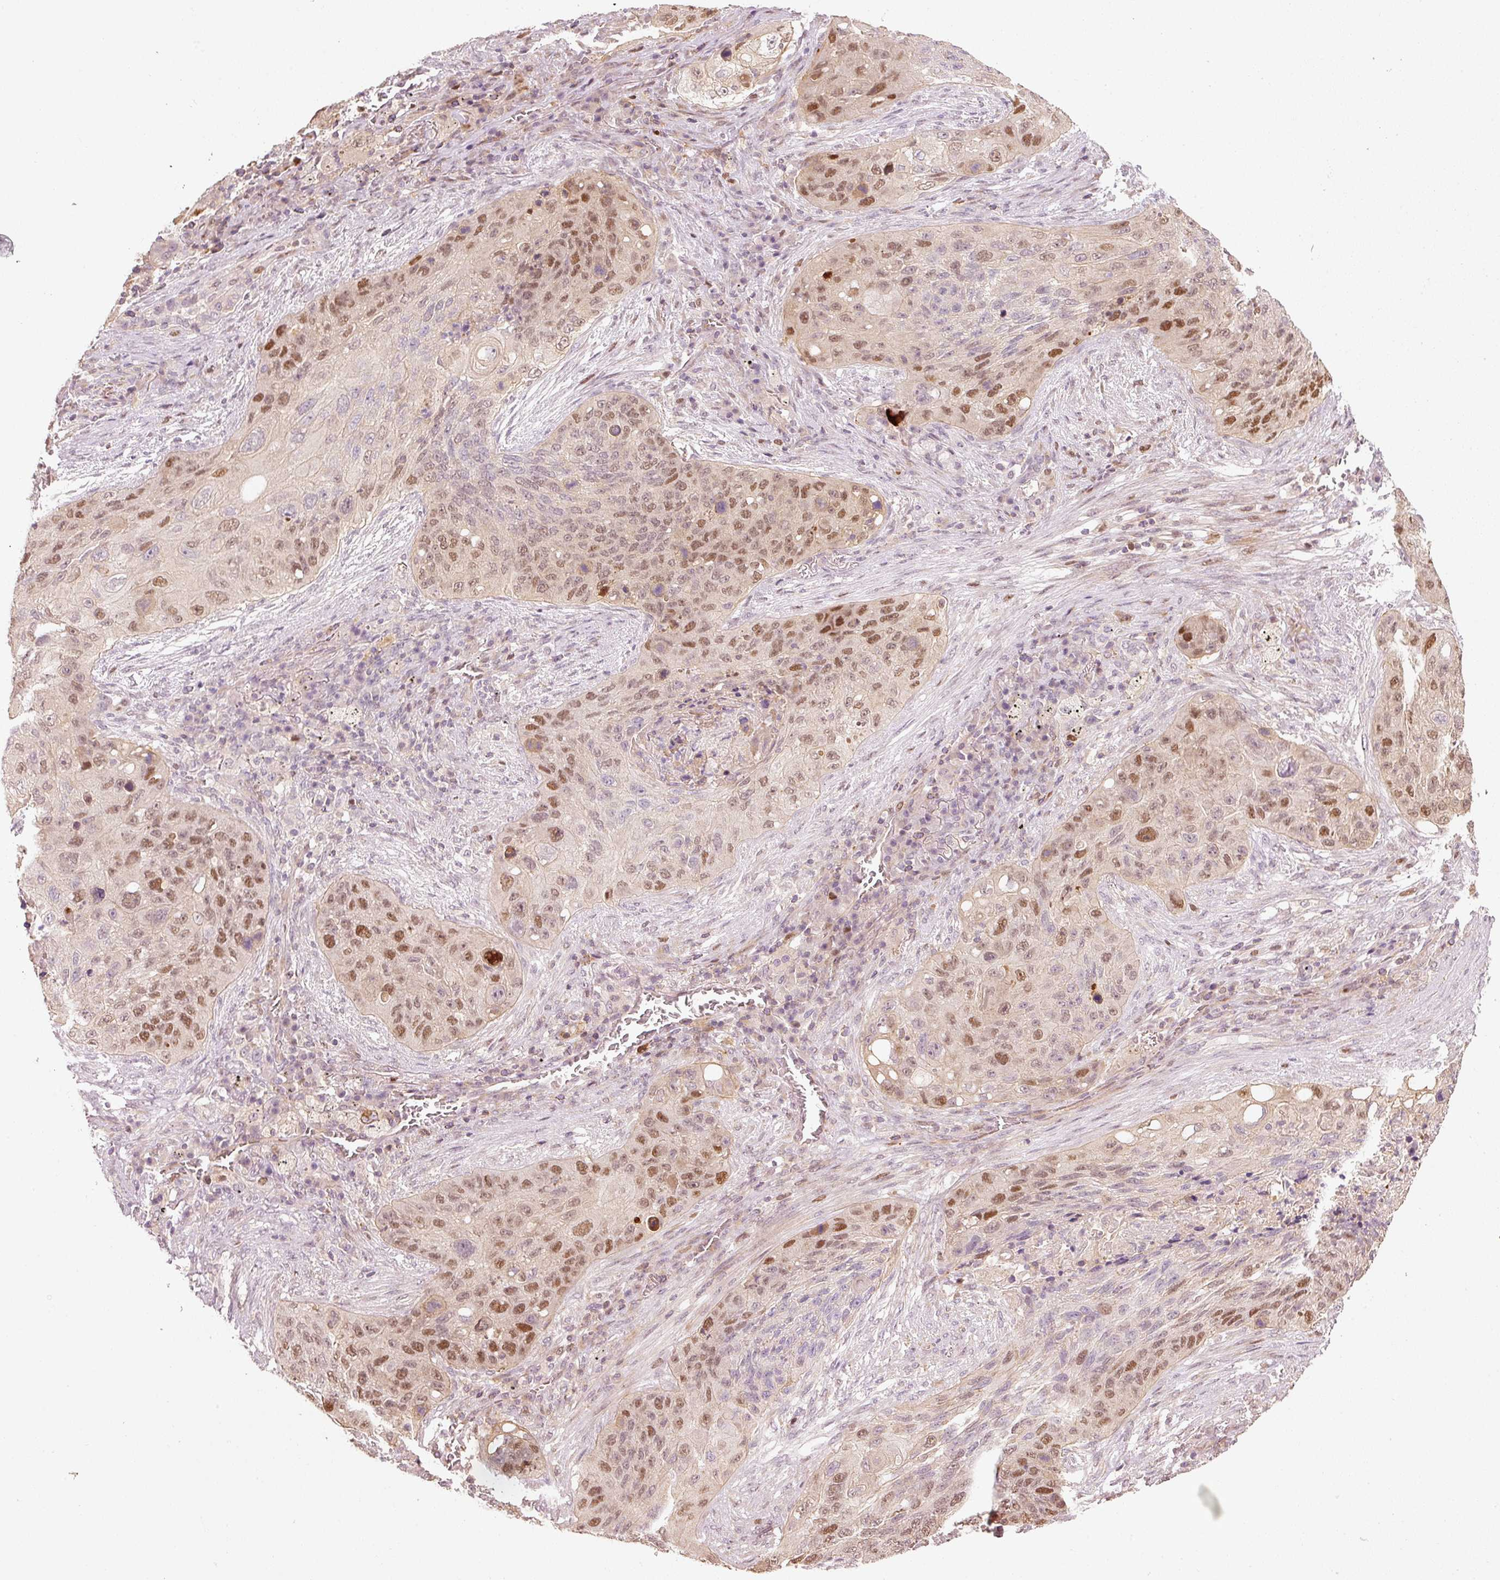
{"staining": {"intensity": "moderate", "quantity": "25%-75%", "location": "nuclear"}, "tissue": "lung cancer", "cell_type": "Tumor cells", "image_type": "cancer", "snomed": [{"axis": "morphology", "description": "Squamous cell carcinoma, NOS"}, {"axis": "topography", "description": "Lung"}], "caption": "Lung cancer was stained to show a protein in brown. There is medium levels of moderate nuclear expression in approximately 25%-75% of tumor cells. The staining was performed using DAB, with brown indicating positive protein expression. Nuclei are stained blue with hematoxylin.", "gene": "TREX2", "patient": {"sex": "female", "age": 63}}